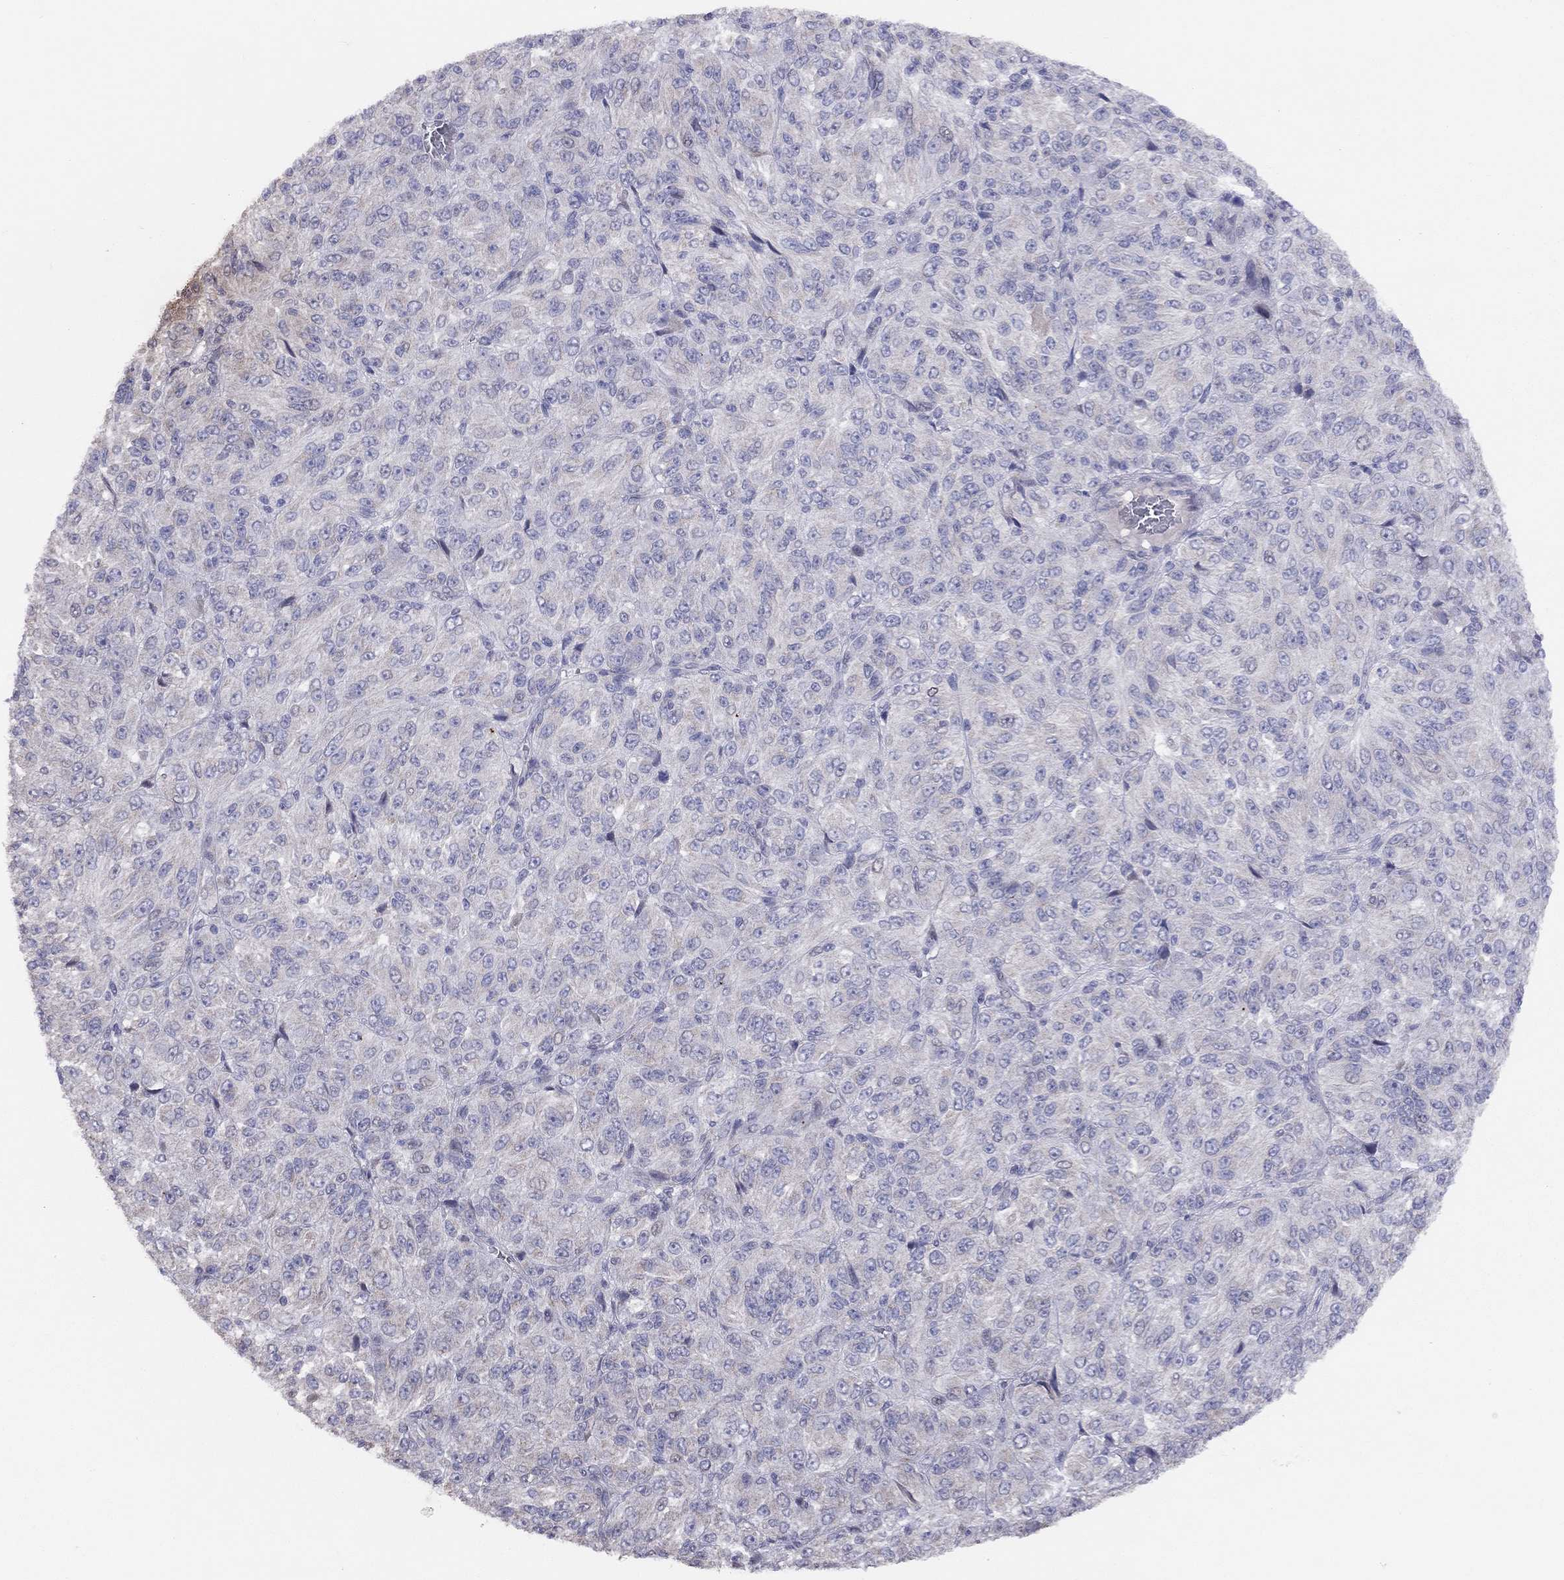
{"staining": {"intensity": "negative", "quantity": "none", "location": "none"}, "tissue": "melanoma", "cell_type": "Tumor cells", "image_type": "cancer", "snomed": [{"axis": "morphology", "description": "Malignant melanoma, Metastatic site"}, {"axis": "topography", "description": "Brain"}], "caption": "Immunohistochemical staining of malignant melanoma (metastatic site) exhibits no significant positivity in tumor cells.", "gene": "SYTL2", "patient": {"sex": "female", "age": 56}}